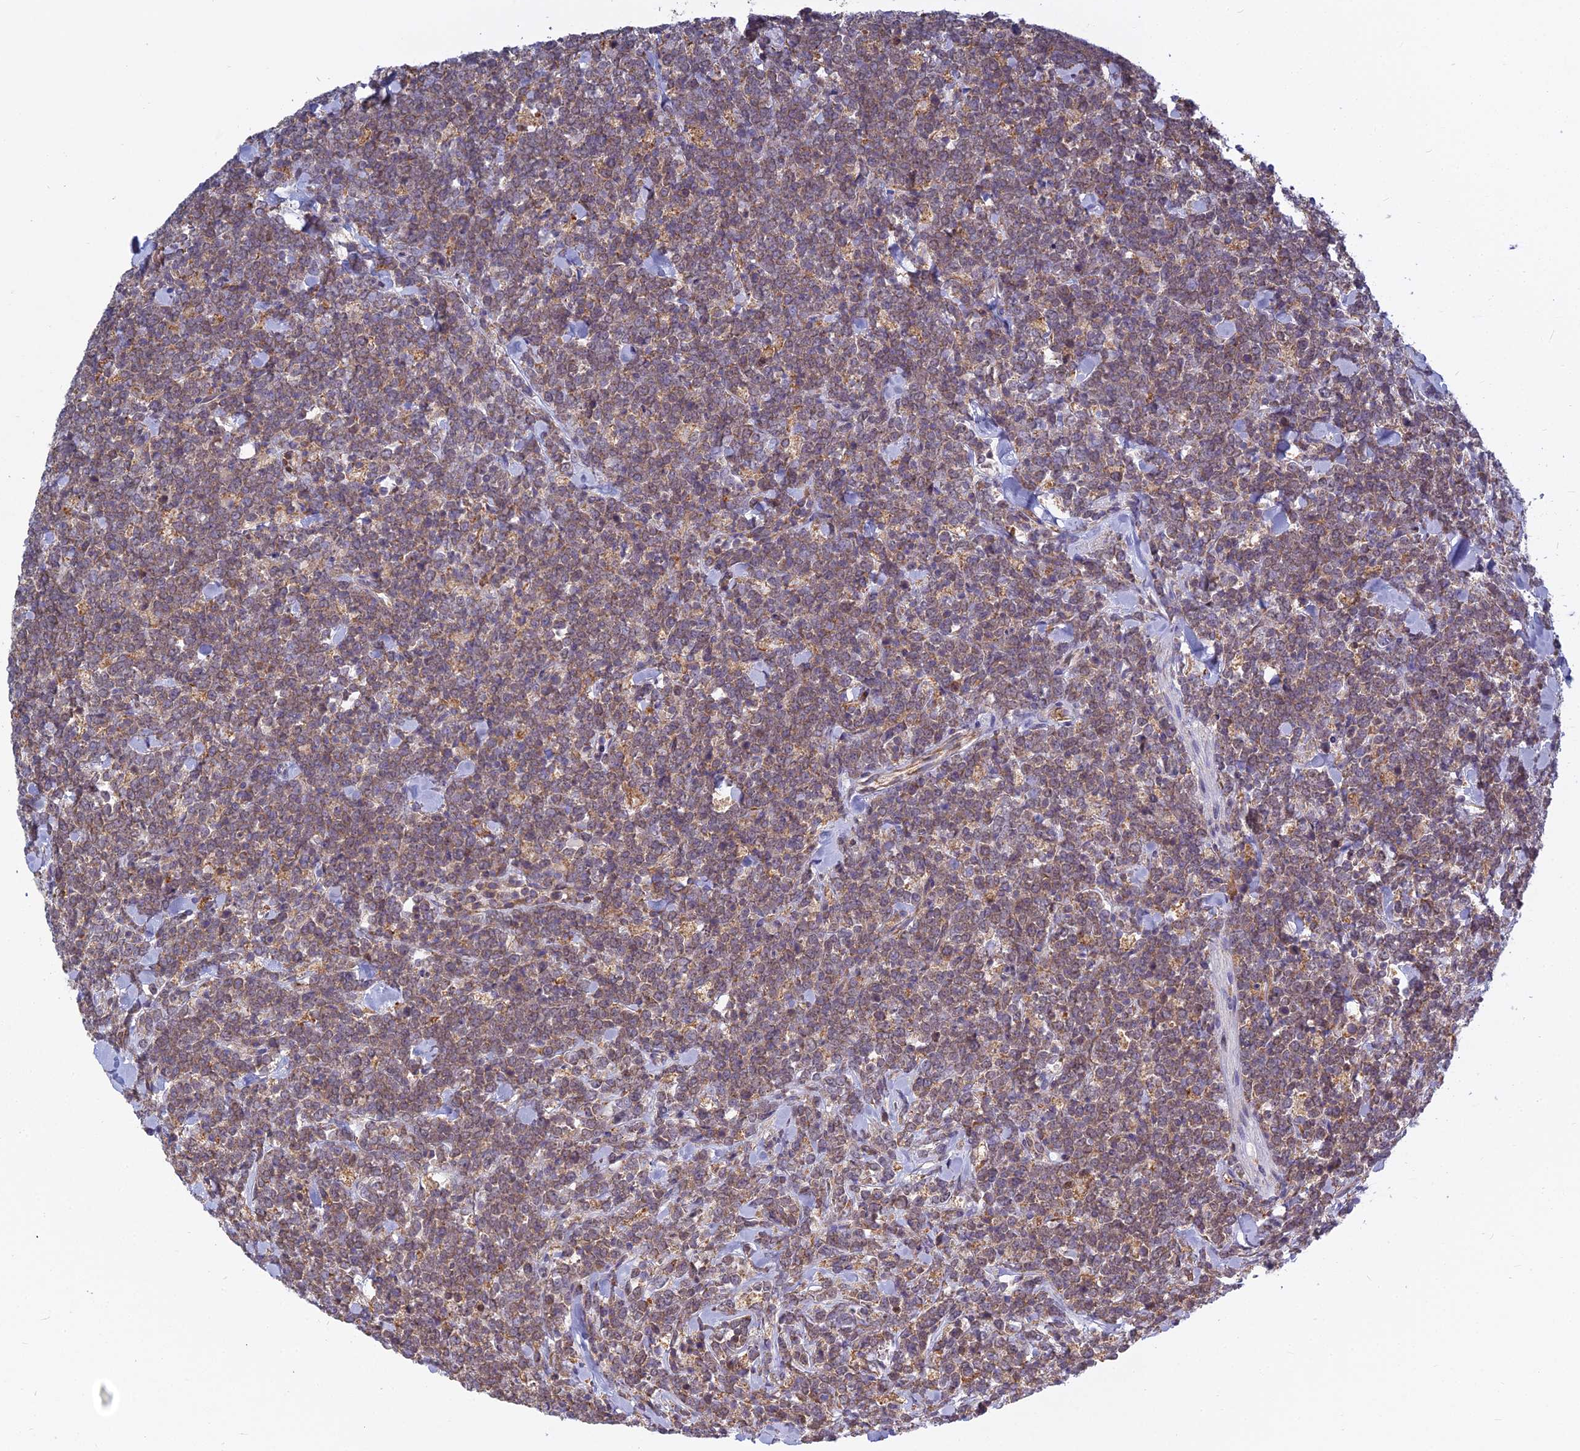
{"staining": {"intensity": "moderate", "quantity": ">75%", "location": "cytoplasmic/membranous"}, "tissue": "lymphoma", "cell_type": "Tumor cells", "image_type": "cancer", "snomed": [{"axis": "morphology", "description": "Malignant lymphoma, non-Hodgkin's type, High grade"}, {"axis": "topography", "description": "Small intestine"}], "caption": "Moderate cytoplasmic/membranous positivity for a protein is present in approximately >75% of tumor cells of lymphoma using IHC.", "gene": "KIAA1143", "patient": {"sex": "male", "age": 8}}